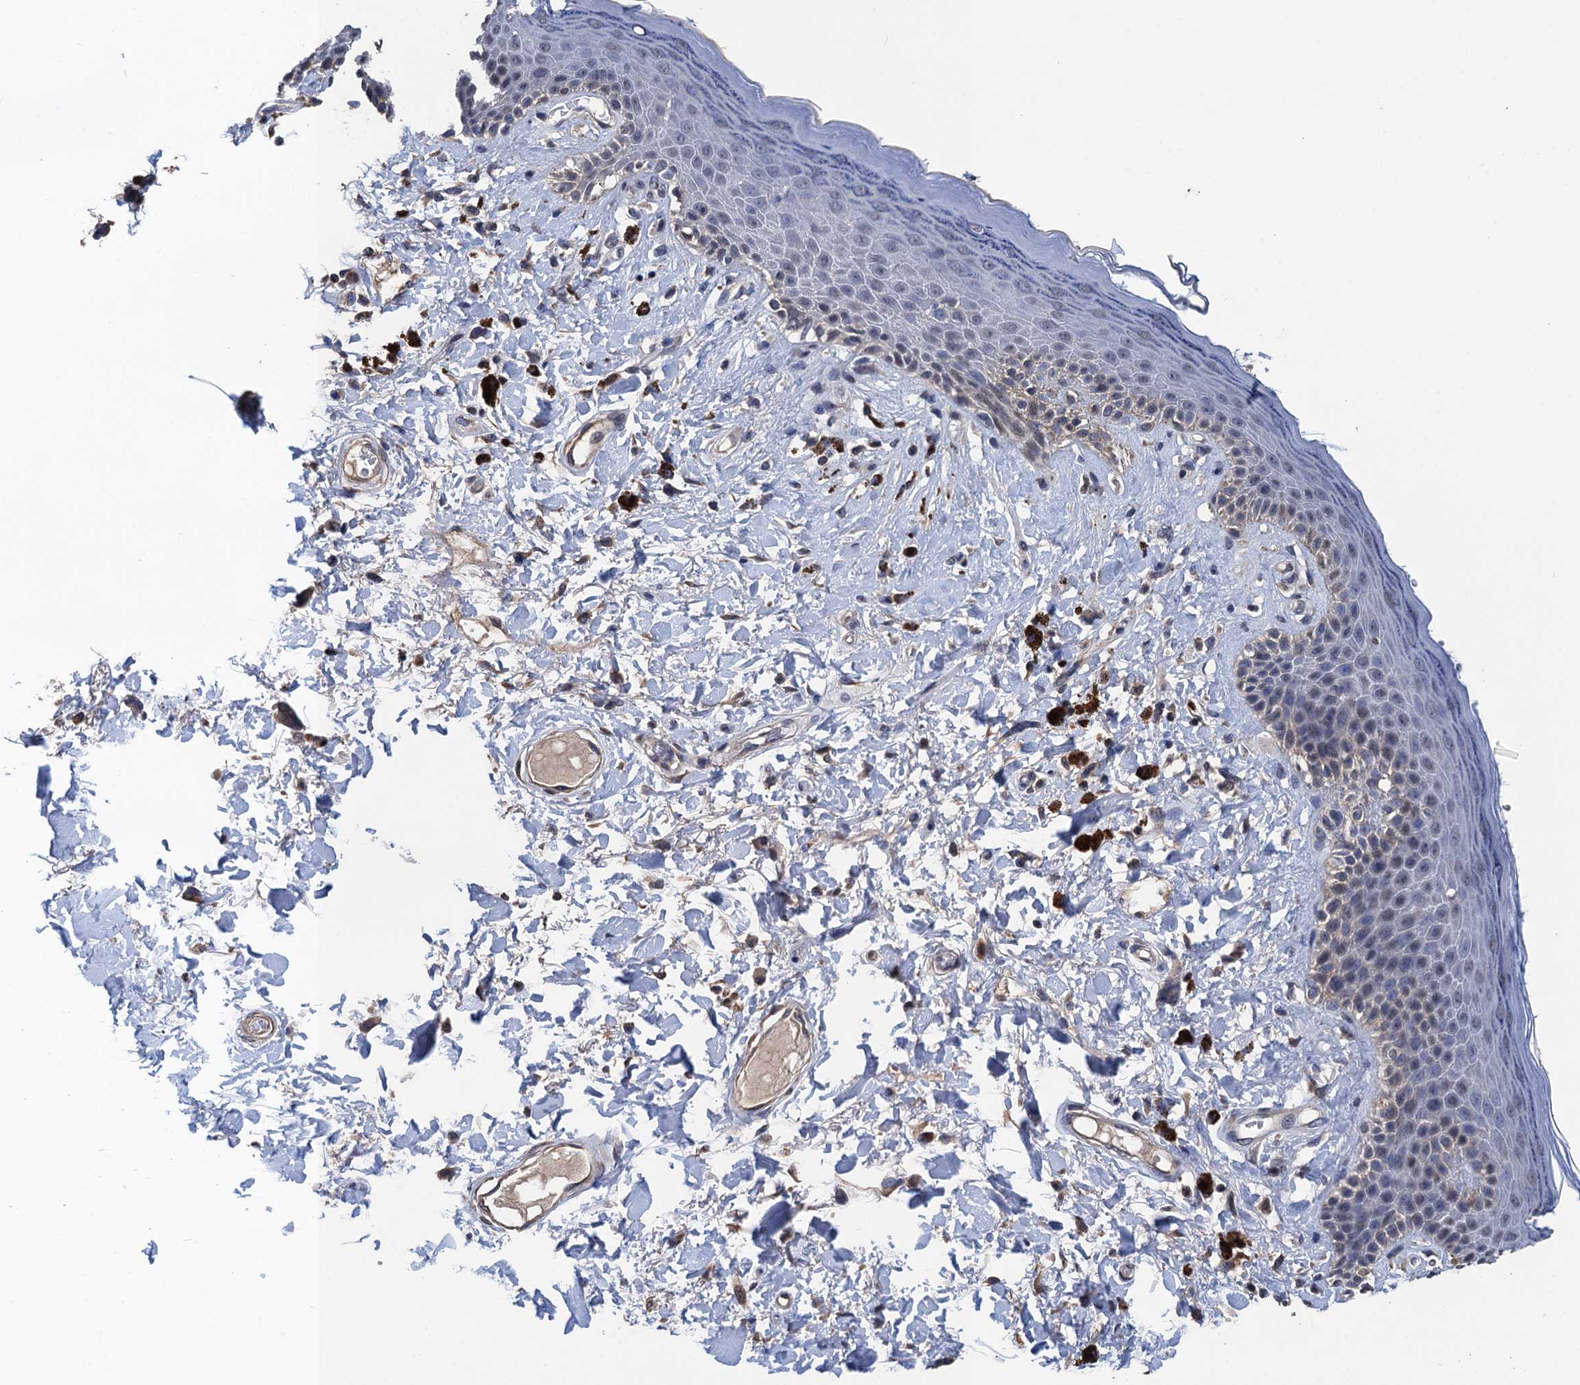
{"staining": {"intensity": "moderate", "quantity": "<25%", "location": "cytoplasmic/membranous"}, "tissue": "skin", "cell_type": "Epidermal cells", "image_type": "normal", "snomed": [{"axis": "morphology", "description": "Normal tissue, NOS"}, {"axis": "topography", "description": "Anal"}], "caption": "Protein expression analysis of benign skin exhibits moderate cytoplasmic/membranous positivity in about <25% of epidermal cells.", "gene": "ART5", "patient": {"sex": "female", "age": 78}}